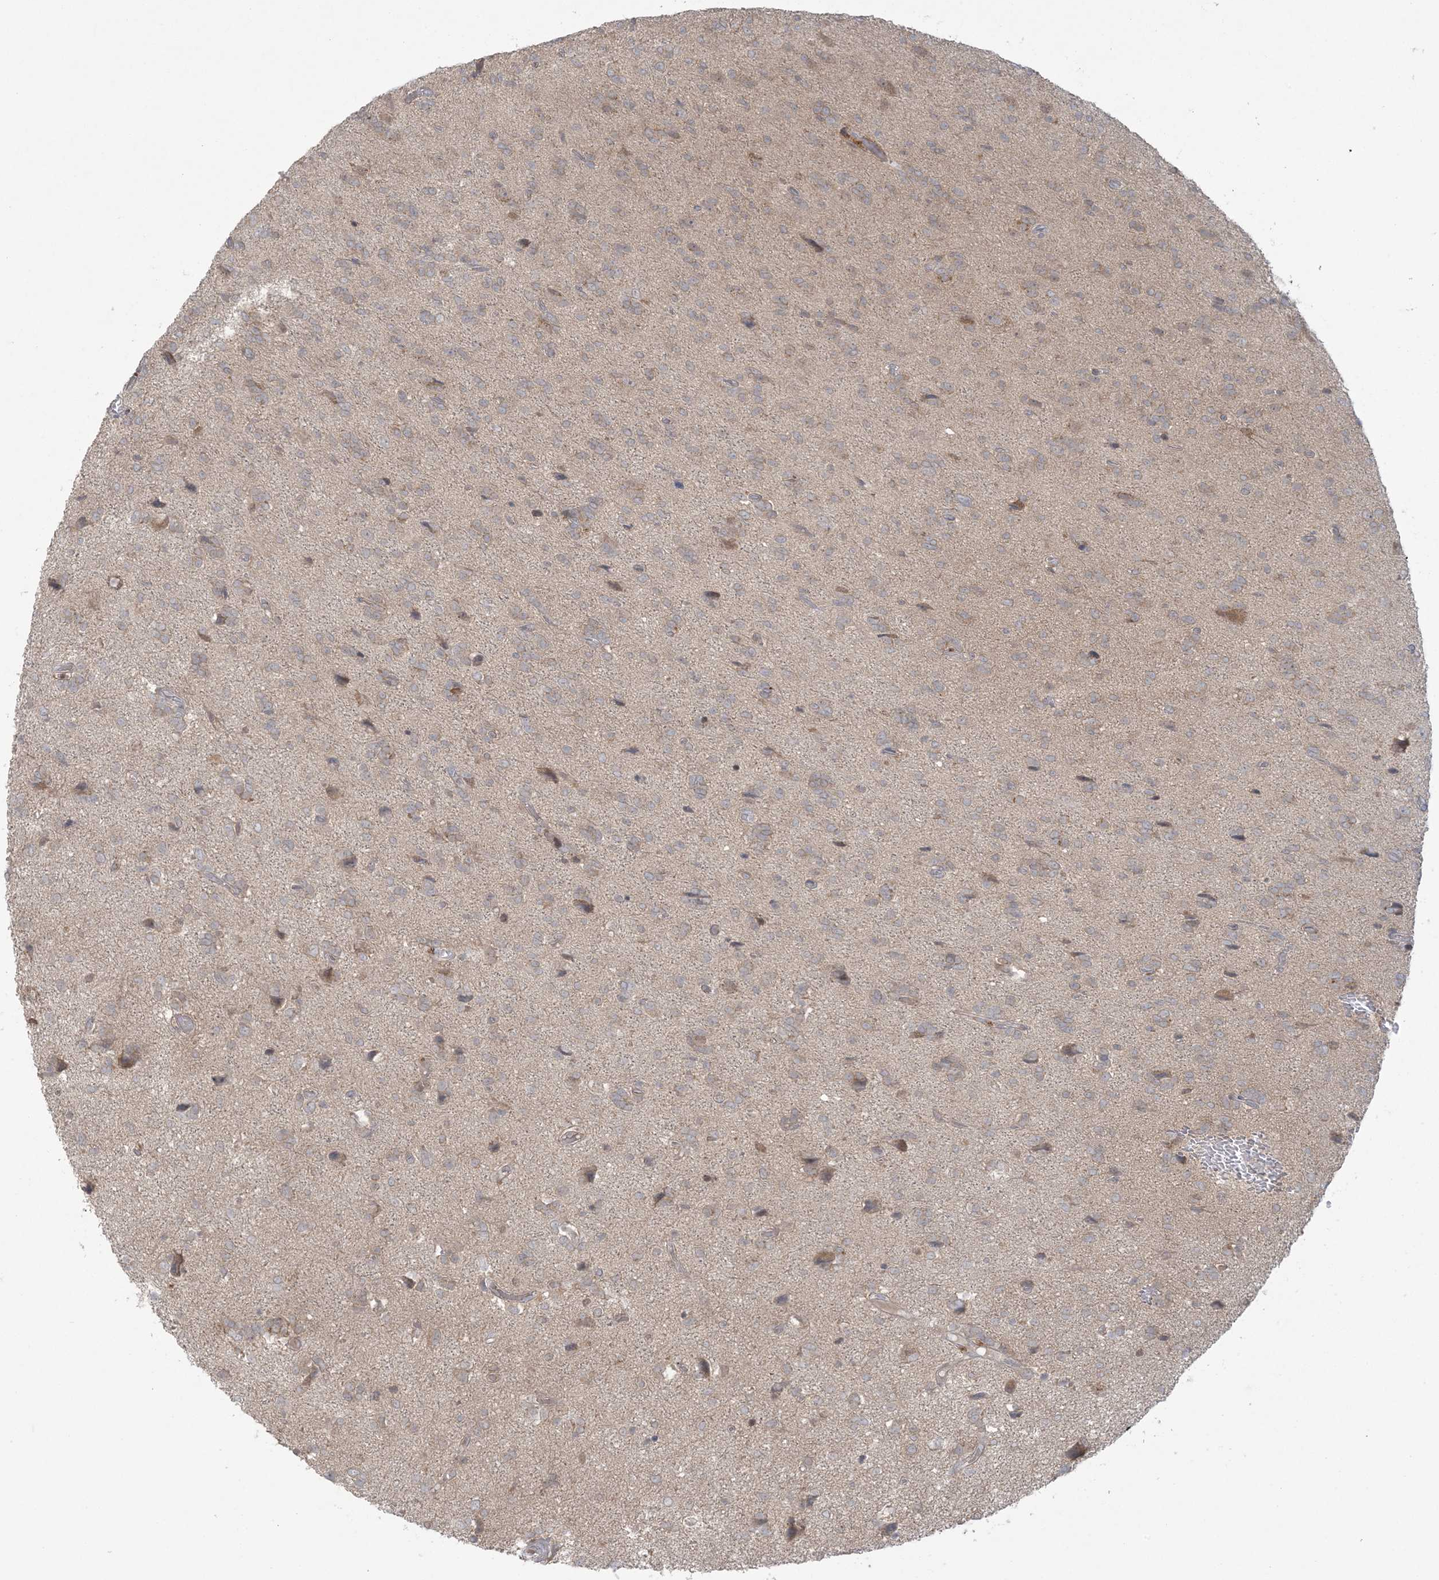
{"staining": {"intensity": "weak", "quantity": "25%-75%", "location": "cytoplasmic/membranous"}, "tissue": "glioma", "cell_type": "Tumor cells", "image_type": "cancer", "snomed": [{"axis": "morphology", "description": "Glioma, malignant, High grade"}, {"axis": "topography", "description": "Brain"}], "caption": "Weak cytoplasmic/membranous positivity for a protein is present in approximately 25%-75% of tumor cells of high-grade glioma (malignant) using IHC.", "gene": "NRBP2", "patient": {"sex": "female", "age": 59}}